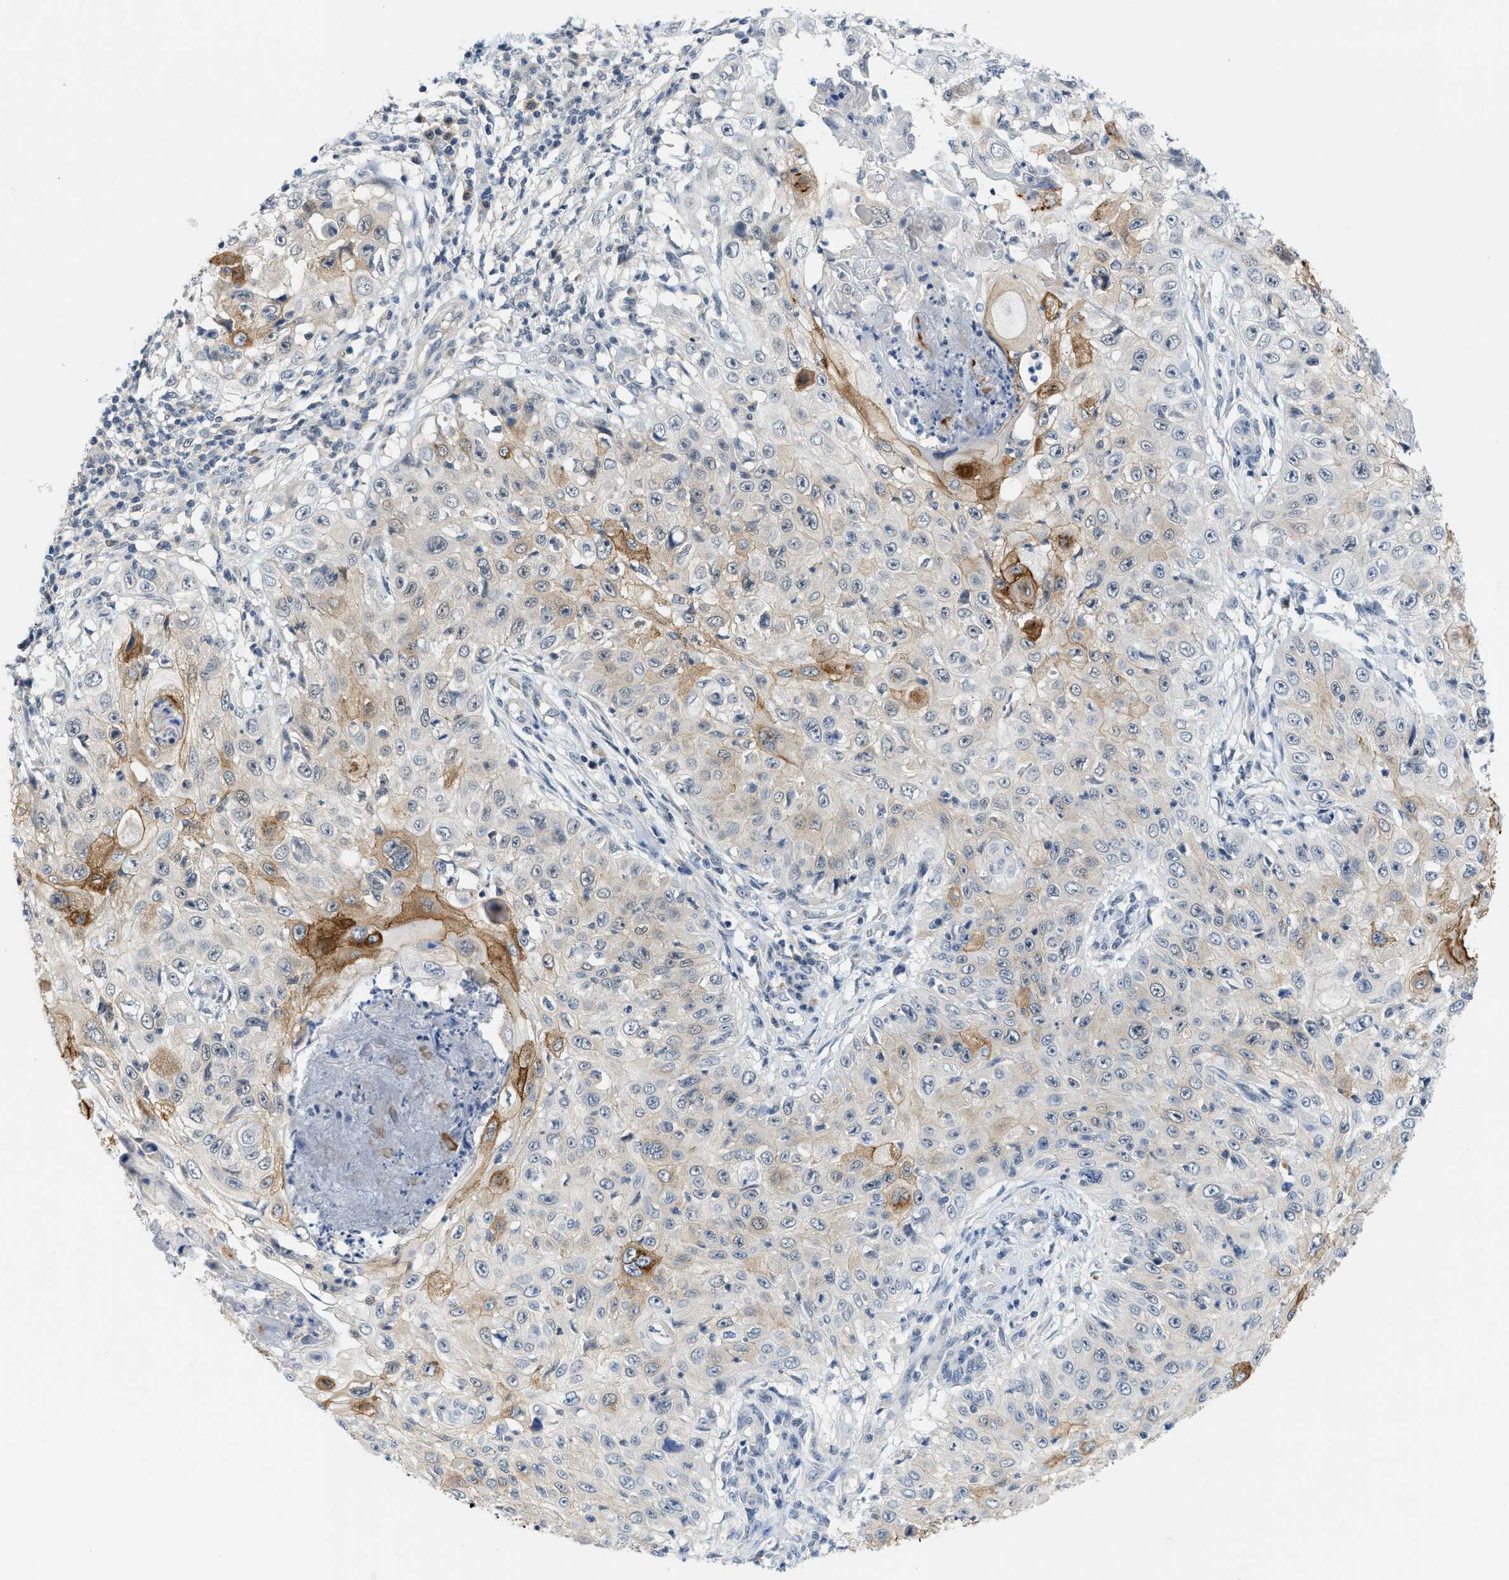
{"staining": {"intensity": "weak", "quantity": "25%-75%", "location": "cytoplasmic/membranous"}, "tissue": "skin cancer", "cell_type": "Tumor cells", "image_type": "cancer", "snomed": [{"axis": "morphology", "description": "Squamous cell carcinoma, NOS"}, {"axis": "topography", "description": "Skin"}], "caption": "There is low levels of weak cytoplasmic/membranous positivity in tumor cells of squamous cell carcinoma (skin), as demonstrated by immunohistochemical staining (brown color).", "gene": "PSAT1", "patient": {"sex": "male", "age": 86}}